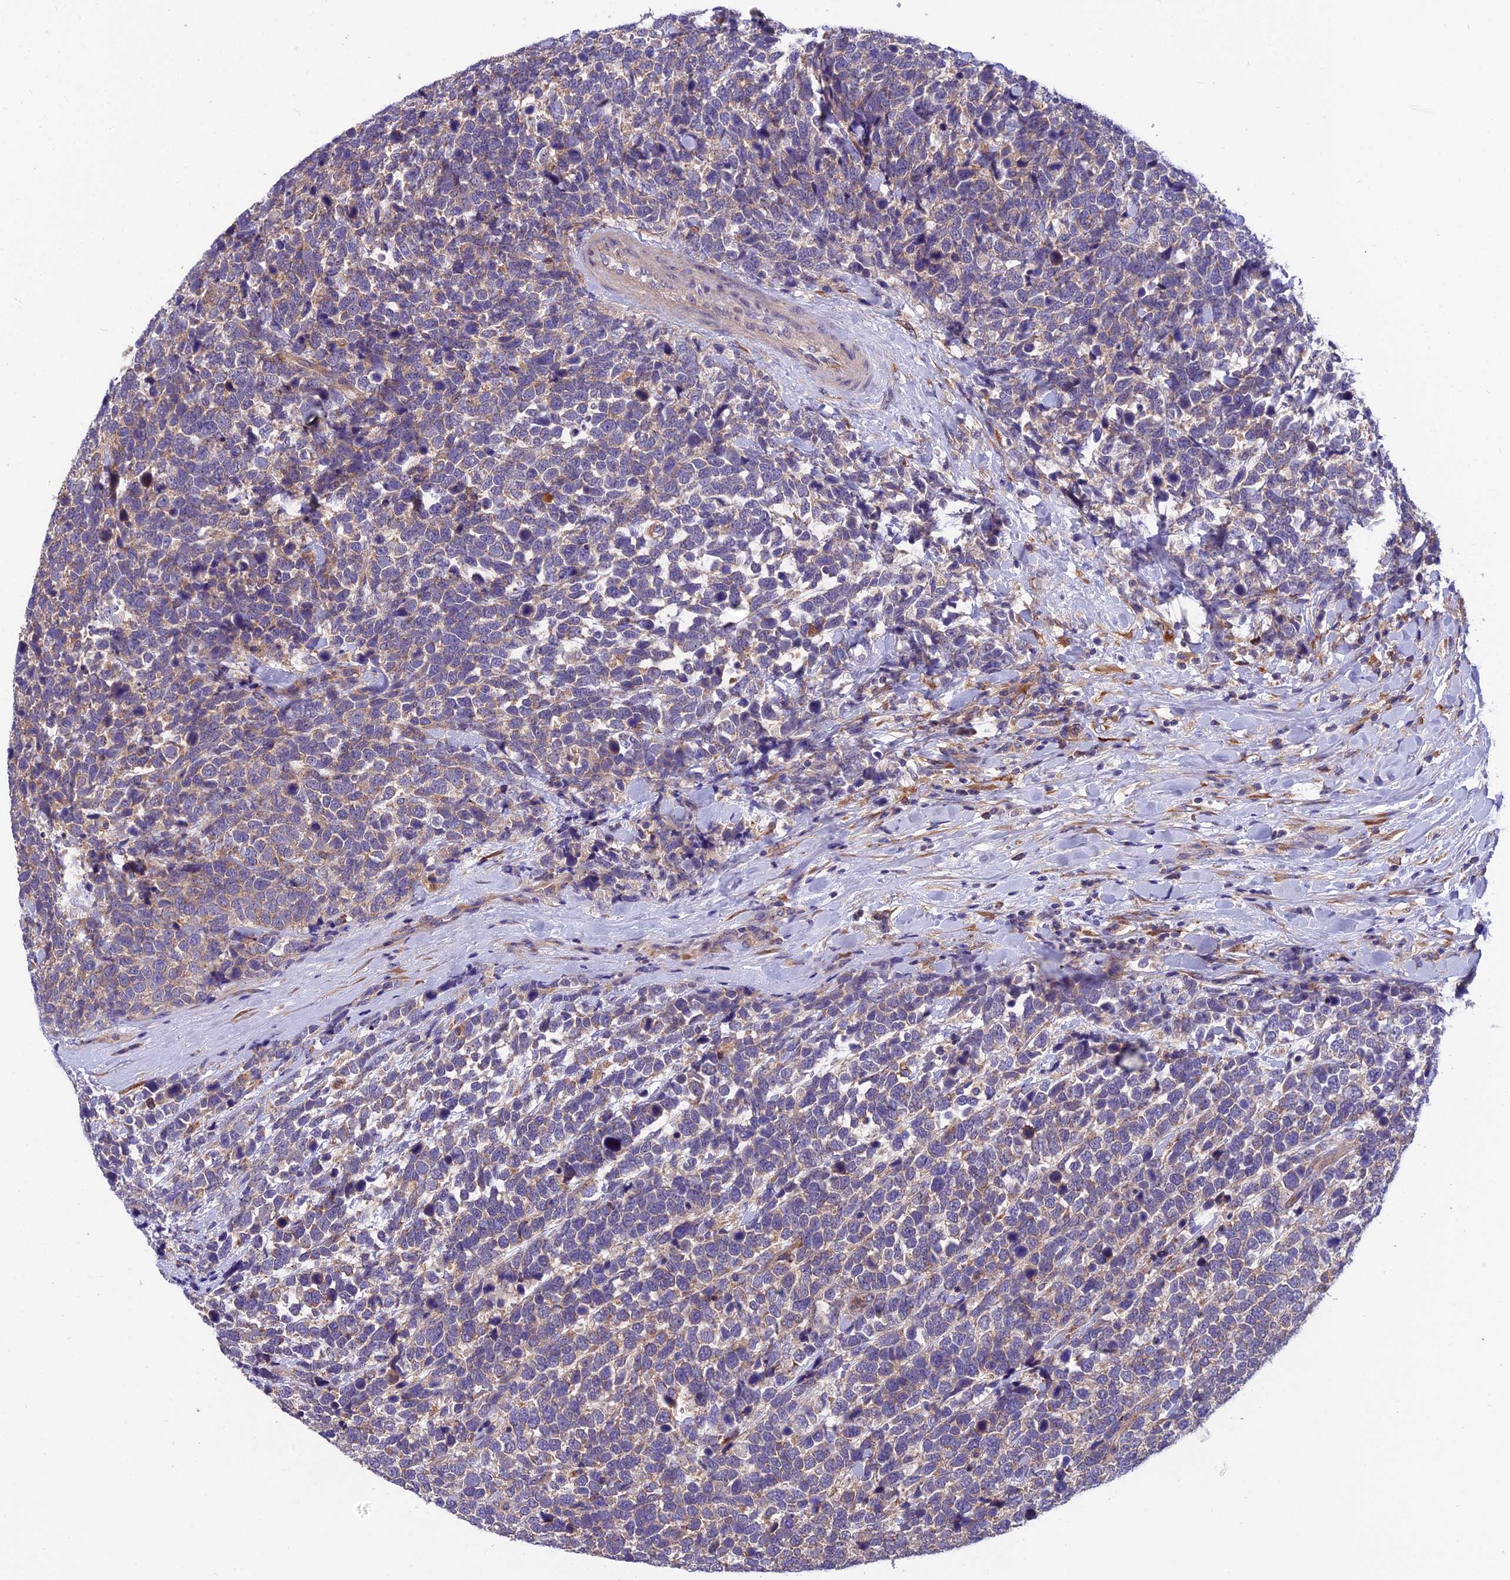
{"staining": {"intensity": "weak", "quantity": "25%-75%", "location": "cytoplasmic/membranous"}, "tissue": "urothelial cancer", "cell_type": "Tumor cells", "image_type": "cancer", "snomed": [{"axis": "morphology", "description": "Urothelial carcinoma, High grade"}, {"axis": "topography", "description": "Urinary bladder"}], "caption": "Immunohistochemistry (IHC) histopathology image of human urothelial carcinoma (high-grade) stained for a protein (brown), which exhibits low levels of weak cytoplasmic/membranous expression in approximately 25%-75% of tumor cells.", "gene": "UMAD1", "patient": {"sex": "female", "age": 82}}